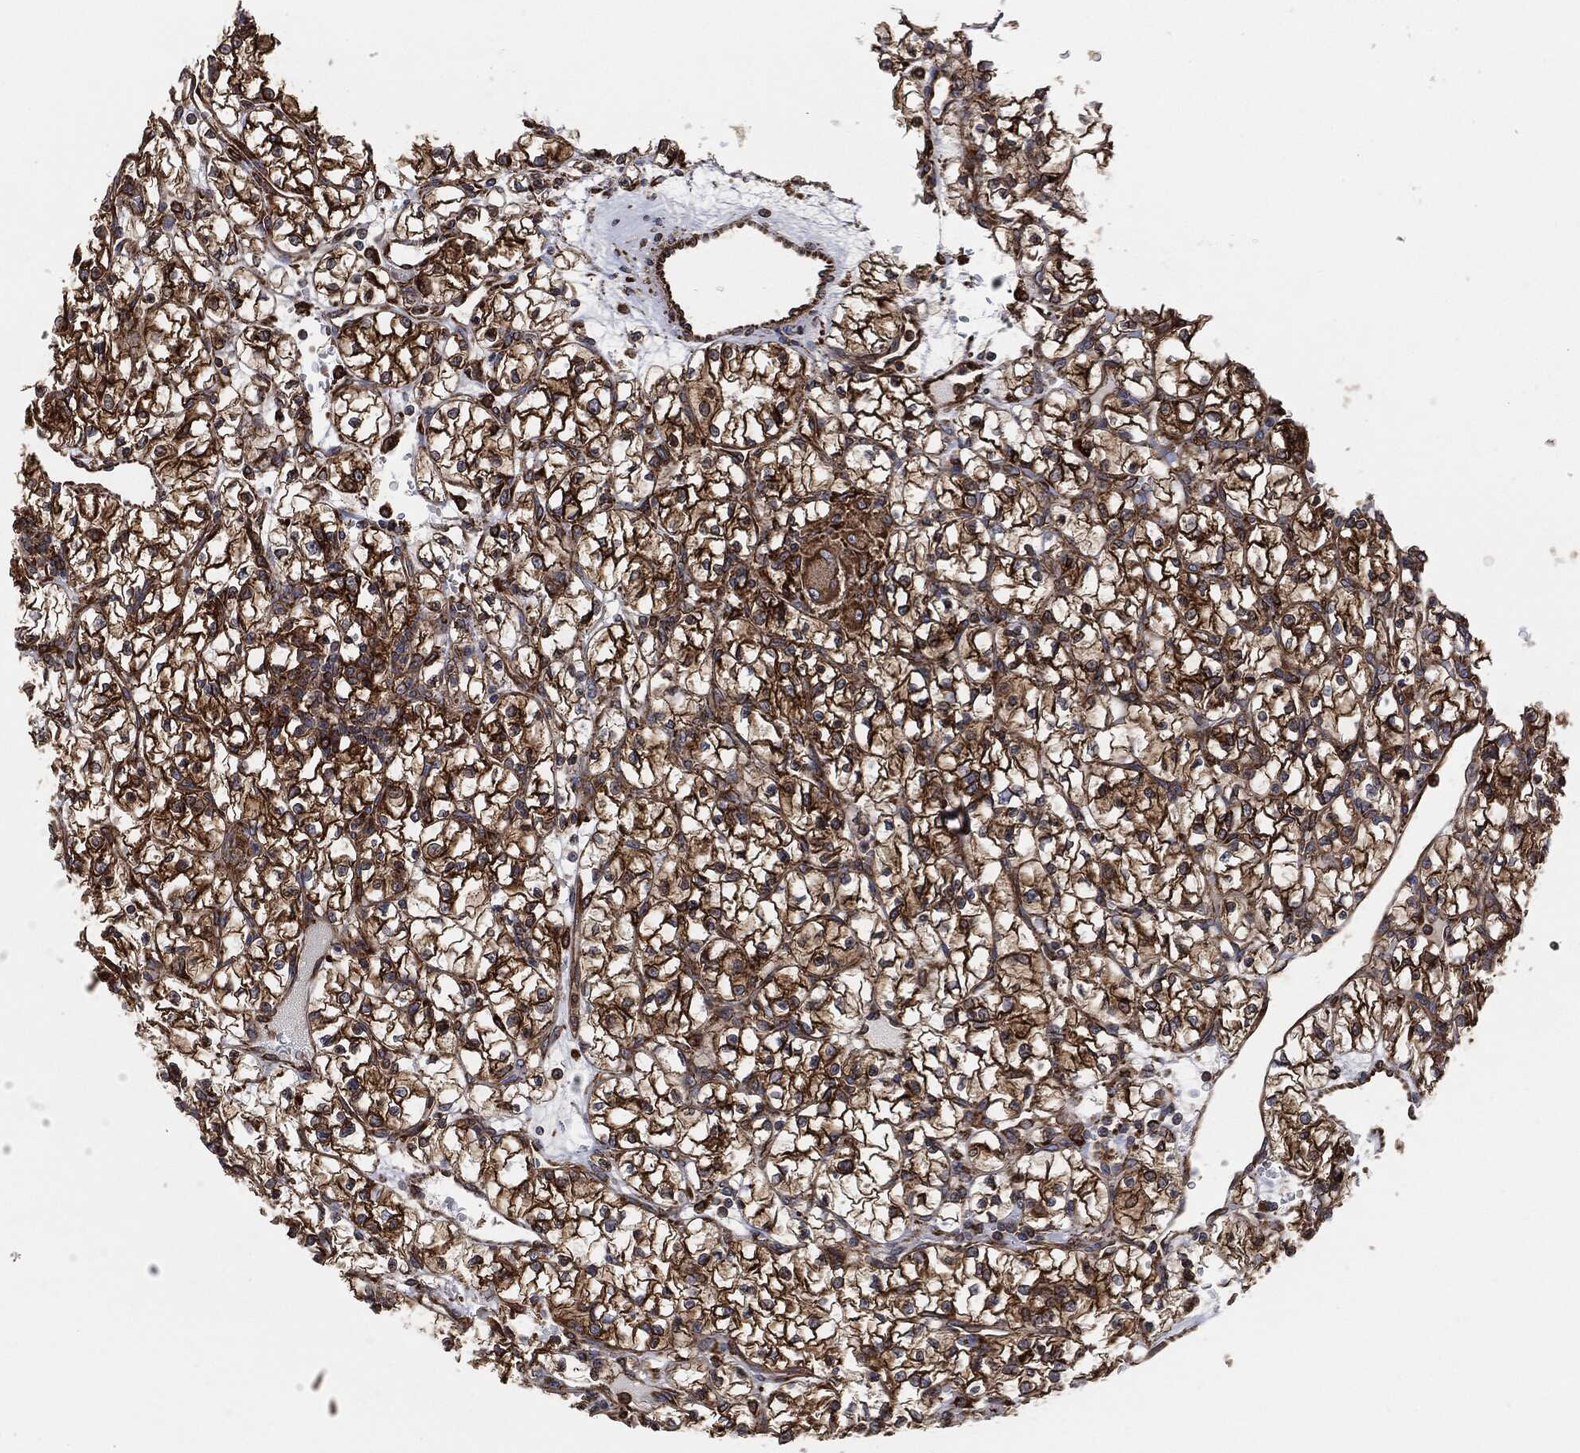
{"staining": {"intensity": "strong", "quantity": ">75%", "location": "cytoplasmic/membranous"}, "tissue": "renal cancer", "cell_type": "Tumor cells", "image_type": "cancer", "snomed": [{"axis": "morphology", "description": "Adenocarcinoma, NOS"}, {"axis": "topography", "description": "Kidney"}], "caption": "Strong cytoplasmic/membranous protein positivity is appreciated in about >75% of tumor cells in renal adenocarcinoma.", "gene": "AMFR", "patient": {"sex": "female", "age": 64}}